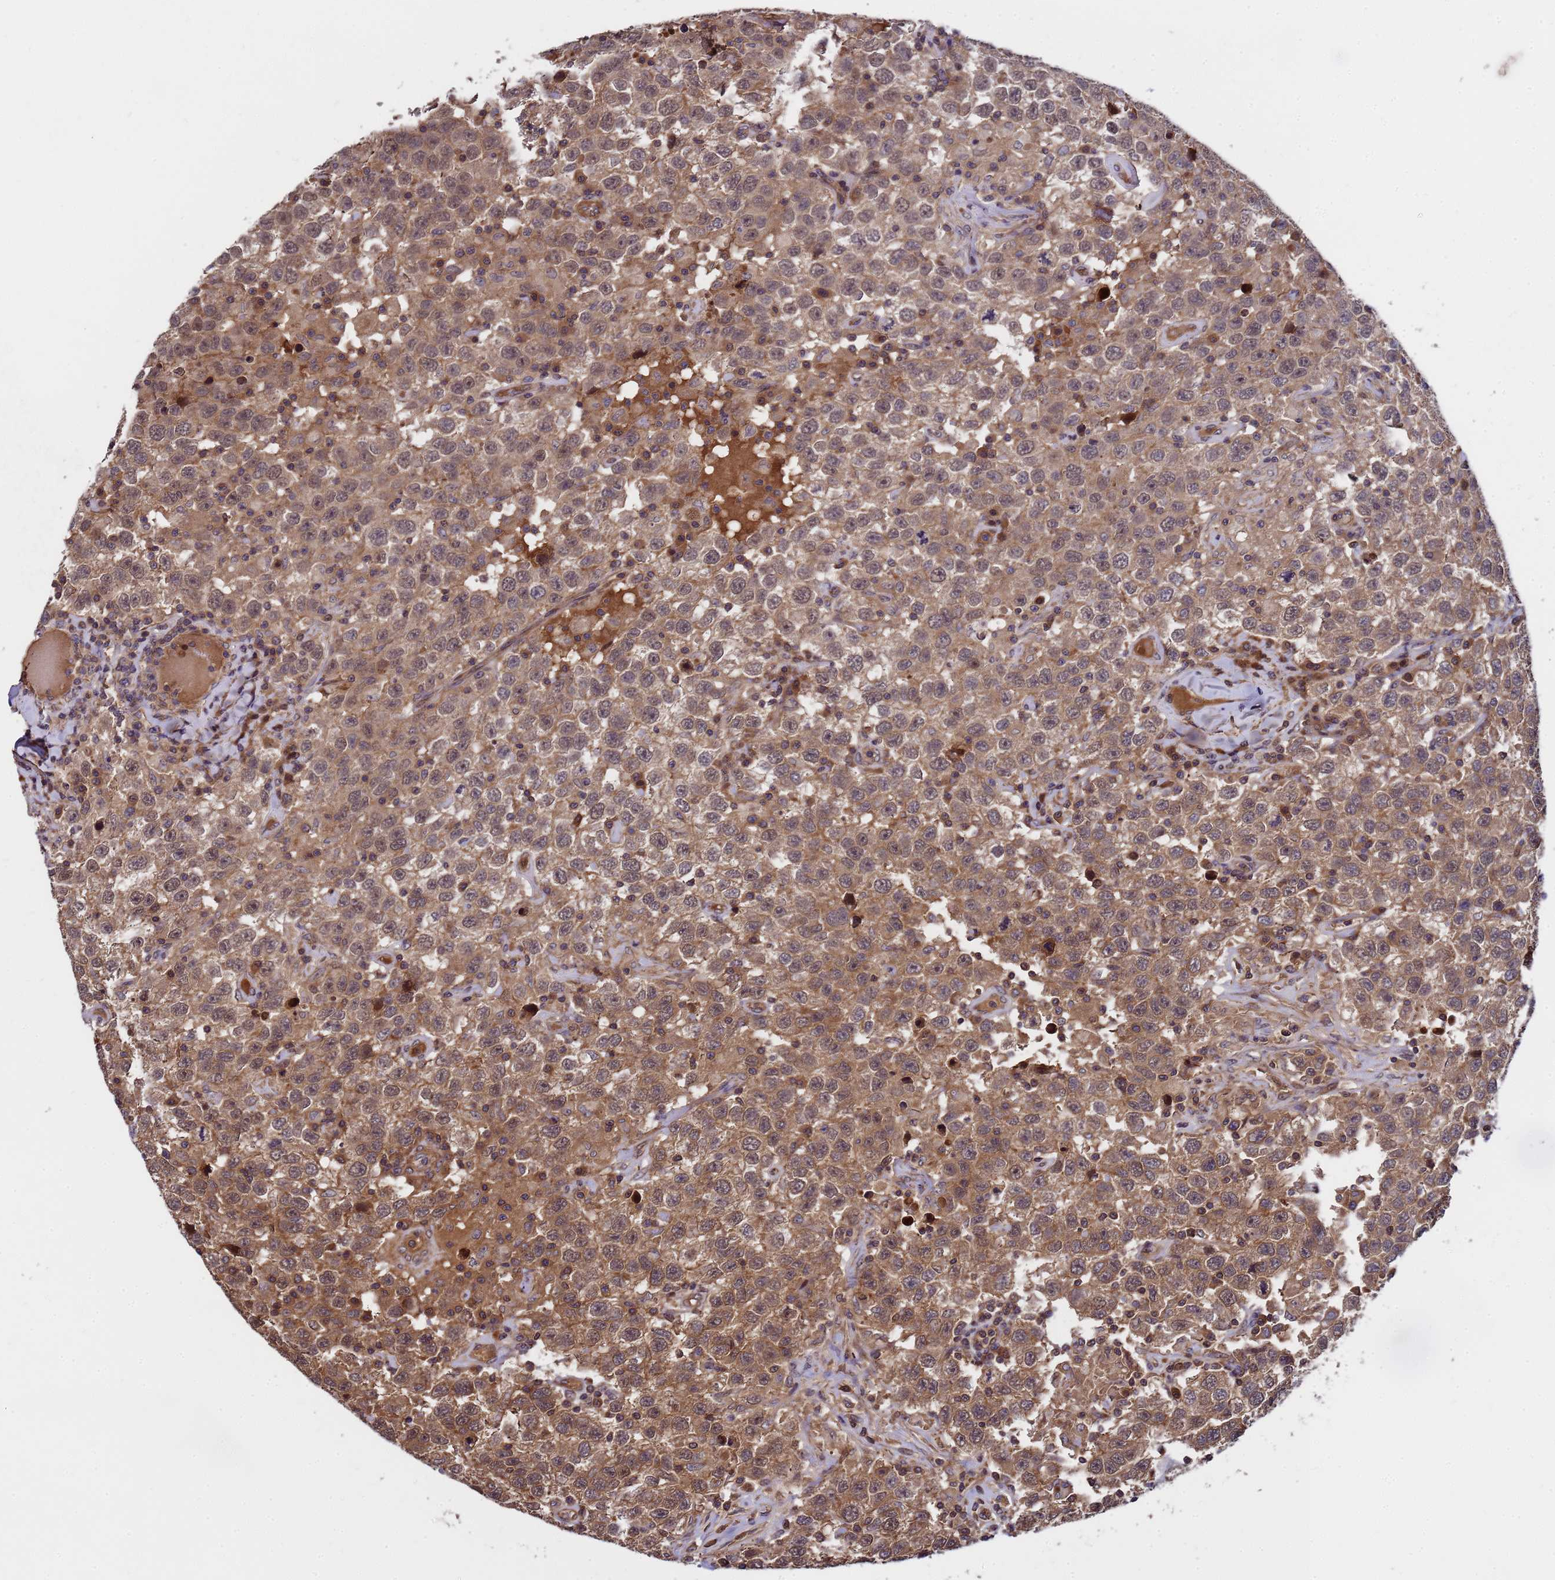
{"staining": {"intensity": "moderate", "quantity": ">75%", "location": "cytoplasmic/membranous"}, "tissue": "testis cancer", "cell_type": "Tumor cells", "image_type": "cancer", "snomed": [{"axis": "morphology", "description": "Seminoma, NOS"}, {"axis": "topography", "description": "Testis"}], "caption": "Testis seminoma tissue demonstrates moderate cytoplasmic/membranous staining in approximately >75% of tumor cells (DAB IHC, brown staining for protein, blue staining for nuclei).", "gene": "GSTCD", "patient": {"sex": "male", "age": 41}}